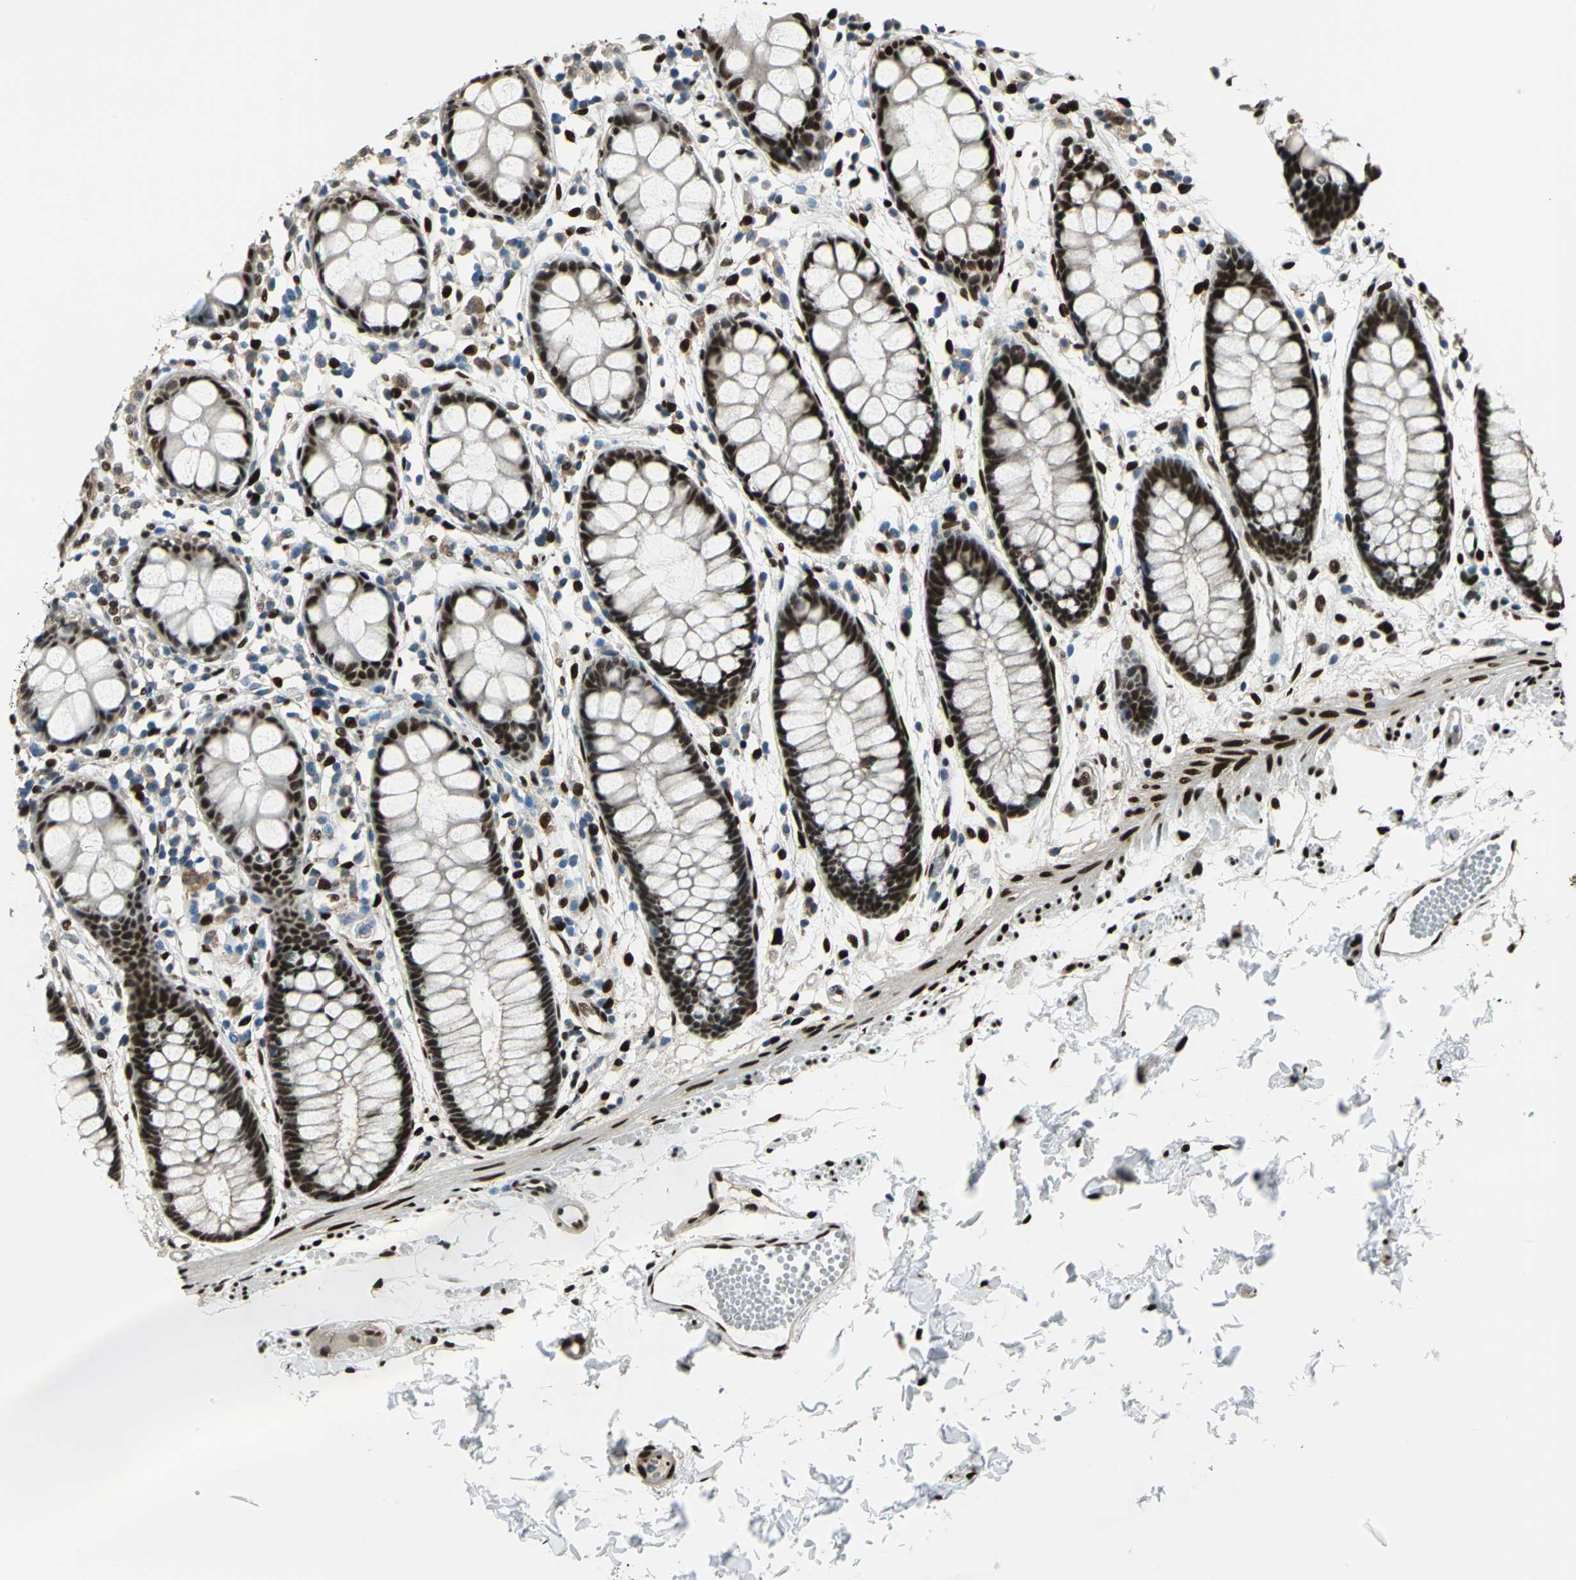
{"staining": {"intensity": "strong", "quantity": ">75%", "location": "nuclear"}, "tissue": "rectum", "cell_type": "Glandular cells", "image_type": "normal", "snomed": [{"axis": "morphology", "description": "Normal tissue, NOS"}, {"axis": "topography", "description": "Rectum"}], "caption": "Strong nuclear positivity for a protein is appreciated in approximately >75% of glandular cells of normal rectum using IHC.", "gene": "NFIA", "patient": {"sex": "female", "age": 66}}